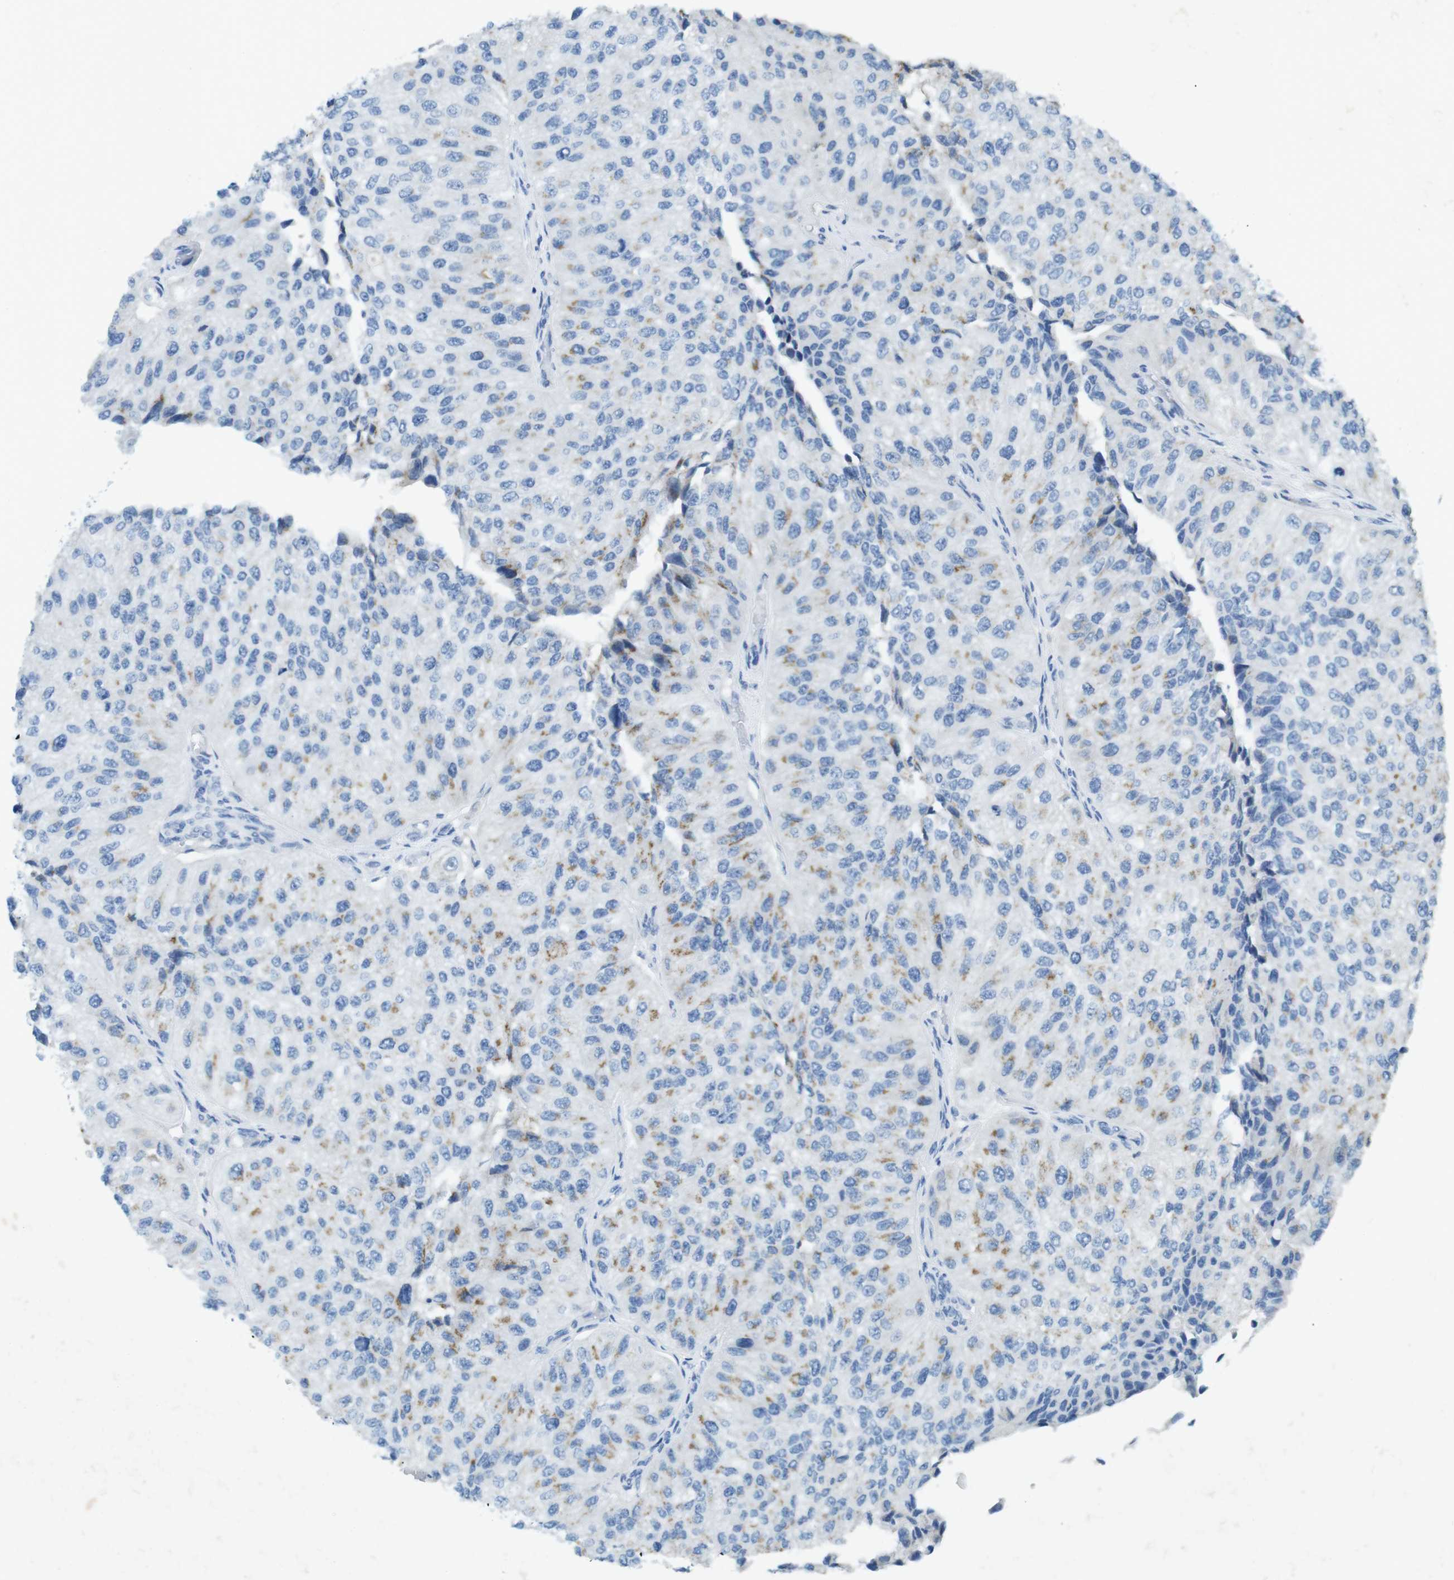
{"staining": {"intensity": "moderate", "quantity": "<25%", "location": "cytoplasmic/membranous"}, "tissue": "urothelial cancer", "cell_type": "Tumor cells", "image_type": "cancer", "snomed": [{"axis": "morphology", "description": "Urothelial carcinoma, High grade"}, {"axis": "topography", "description": "Kidney"}, {"axis": "topography", "description": "Urinary bladder"}], "caption": "Tumor cells exhibit low levels of moderate cytoplasmic/membranous expression in about <25% of cells in human high-grade urothelial carcinoma.", "gene": "CD320", "patient": {"sex": "male", "age": 77}}